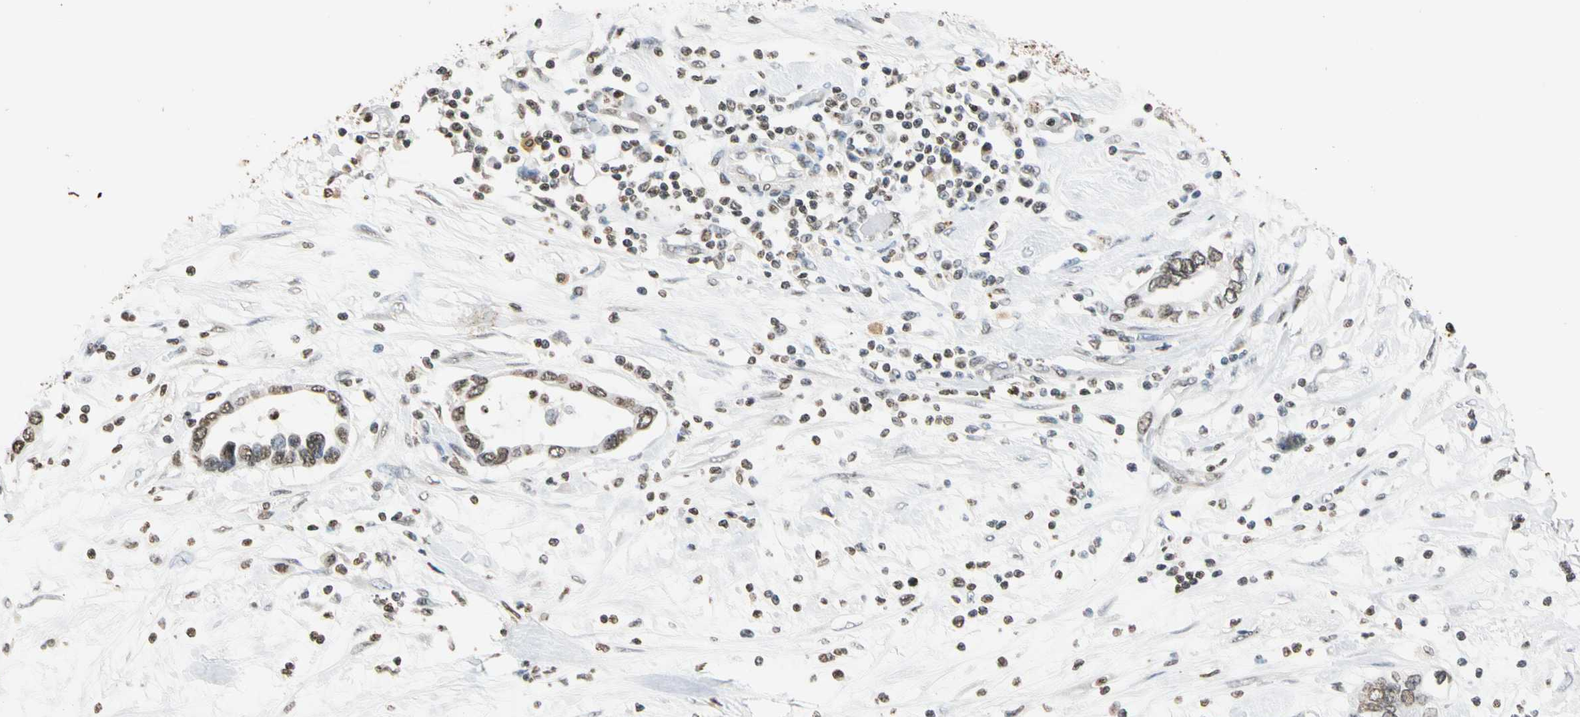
{"staining": {"intensity": "negative", "quantity": "none", "location": "none"}, "tissue": "pancreatic cancer", "cell_type": "Tumor cells", "image_type": "cancer", "snomed": [{"axis": "morphology", "description": "Adenocarcinoma, NOS"}, {"axis": "topography", "description": "Pancreas"}], "caption": "Immunohistochemistry image of neoplastic tissue: human pancreatic adenocarcinoma stained with DAB shows no significant protein staining in tumor cells.", "gene": "GPX4", "patient": {"sex": "female", "age": 57}}